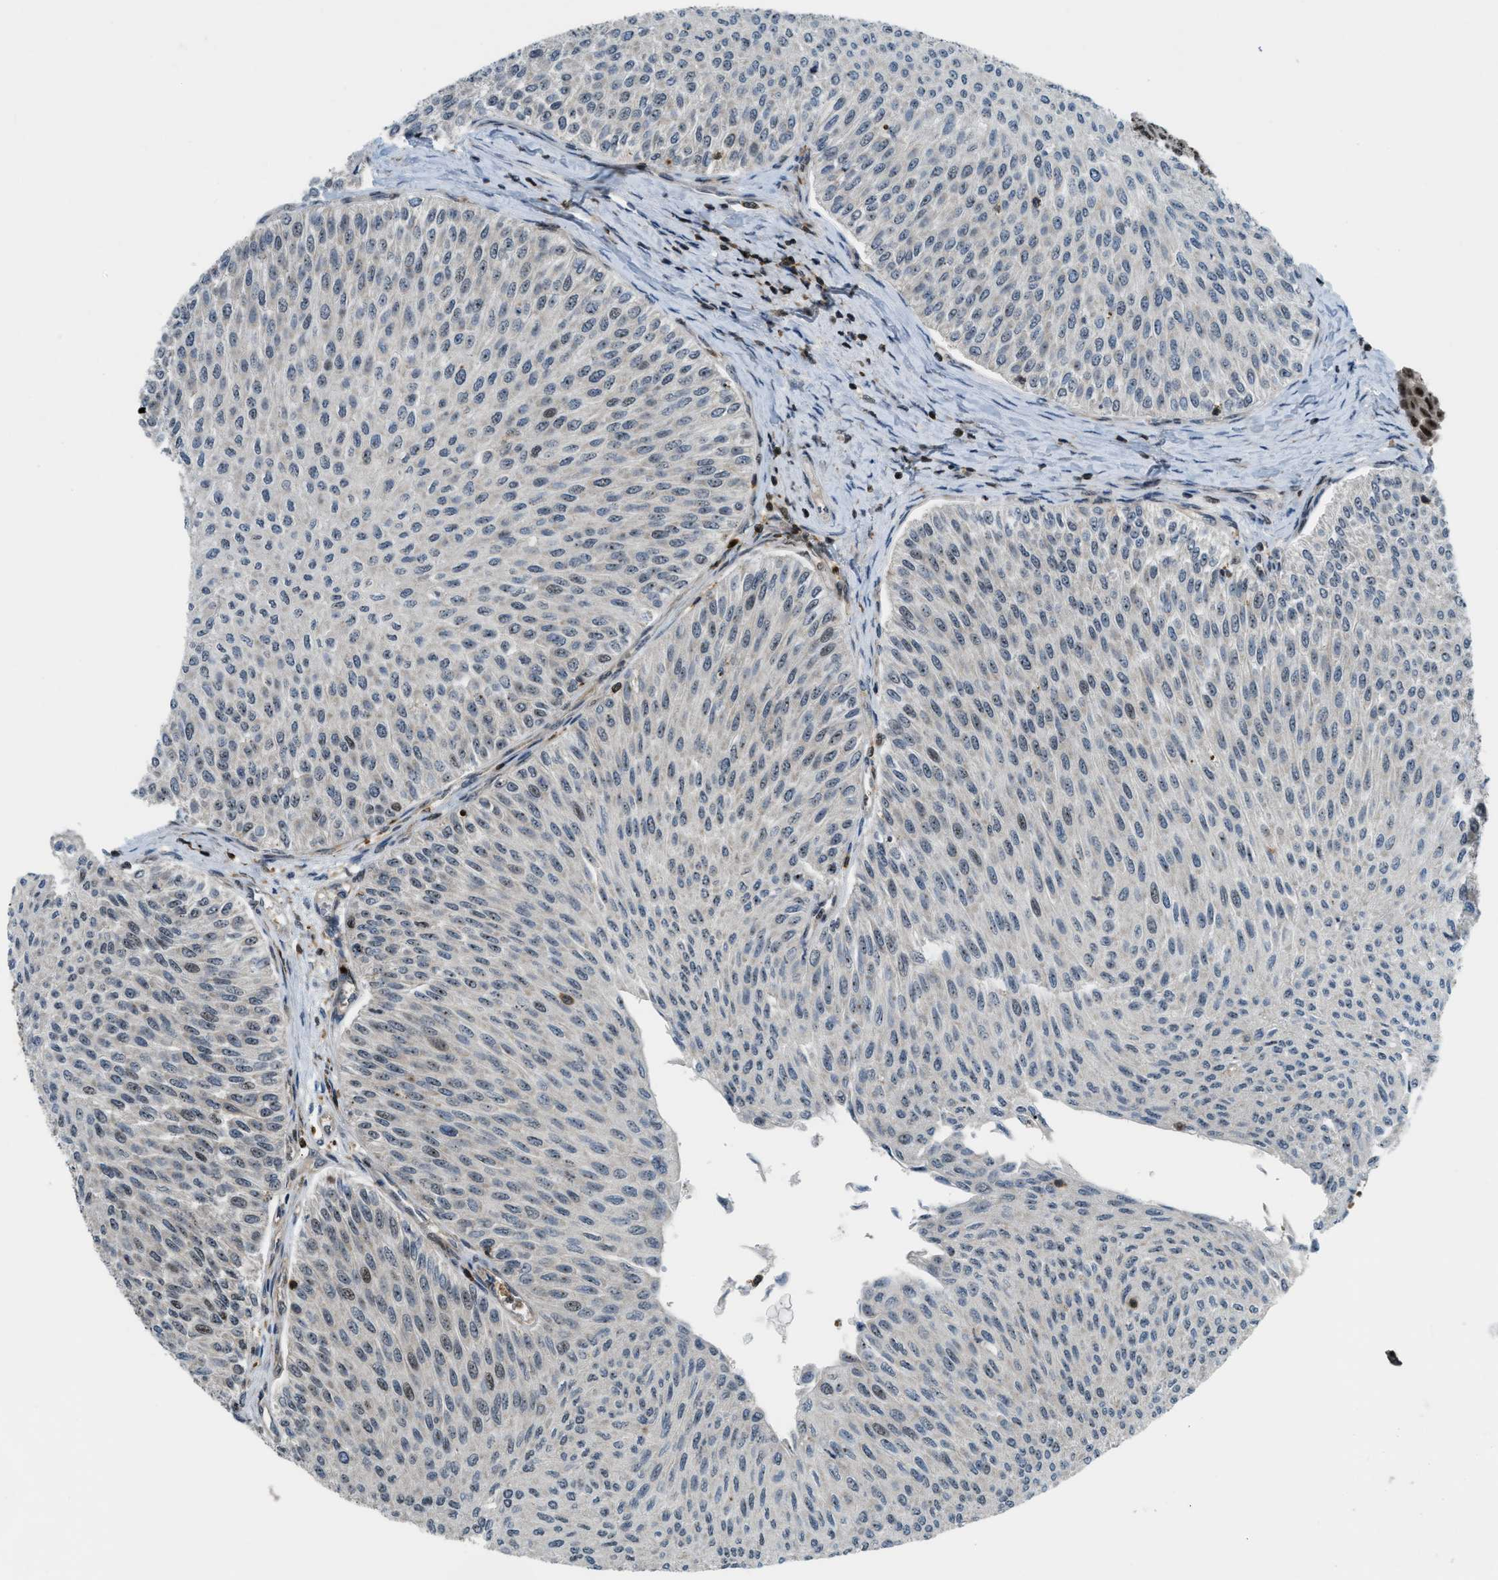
{"staining": {"intensity": "moderate", "quantity": "25%-75%", "location": "nuclear"}, "tissue": "urothelial cancer", "cell_type": "Tumor cells", "image_type": "cancer", "snomed": [{"axis": "morphology", "description": "Urothelial carcinoma, Low grade"}, {"axis": "topography", "description": "Urinary bladder"}], "caption": "Protein staining demonstrates moderate nuclear expression in approximately 25%-75% of tumor cells in urothelial carcinoma (low-grade).", "gene": "E2F1", "patient": {"sex": "male", "age": 78}}